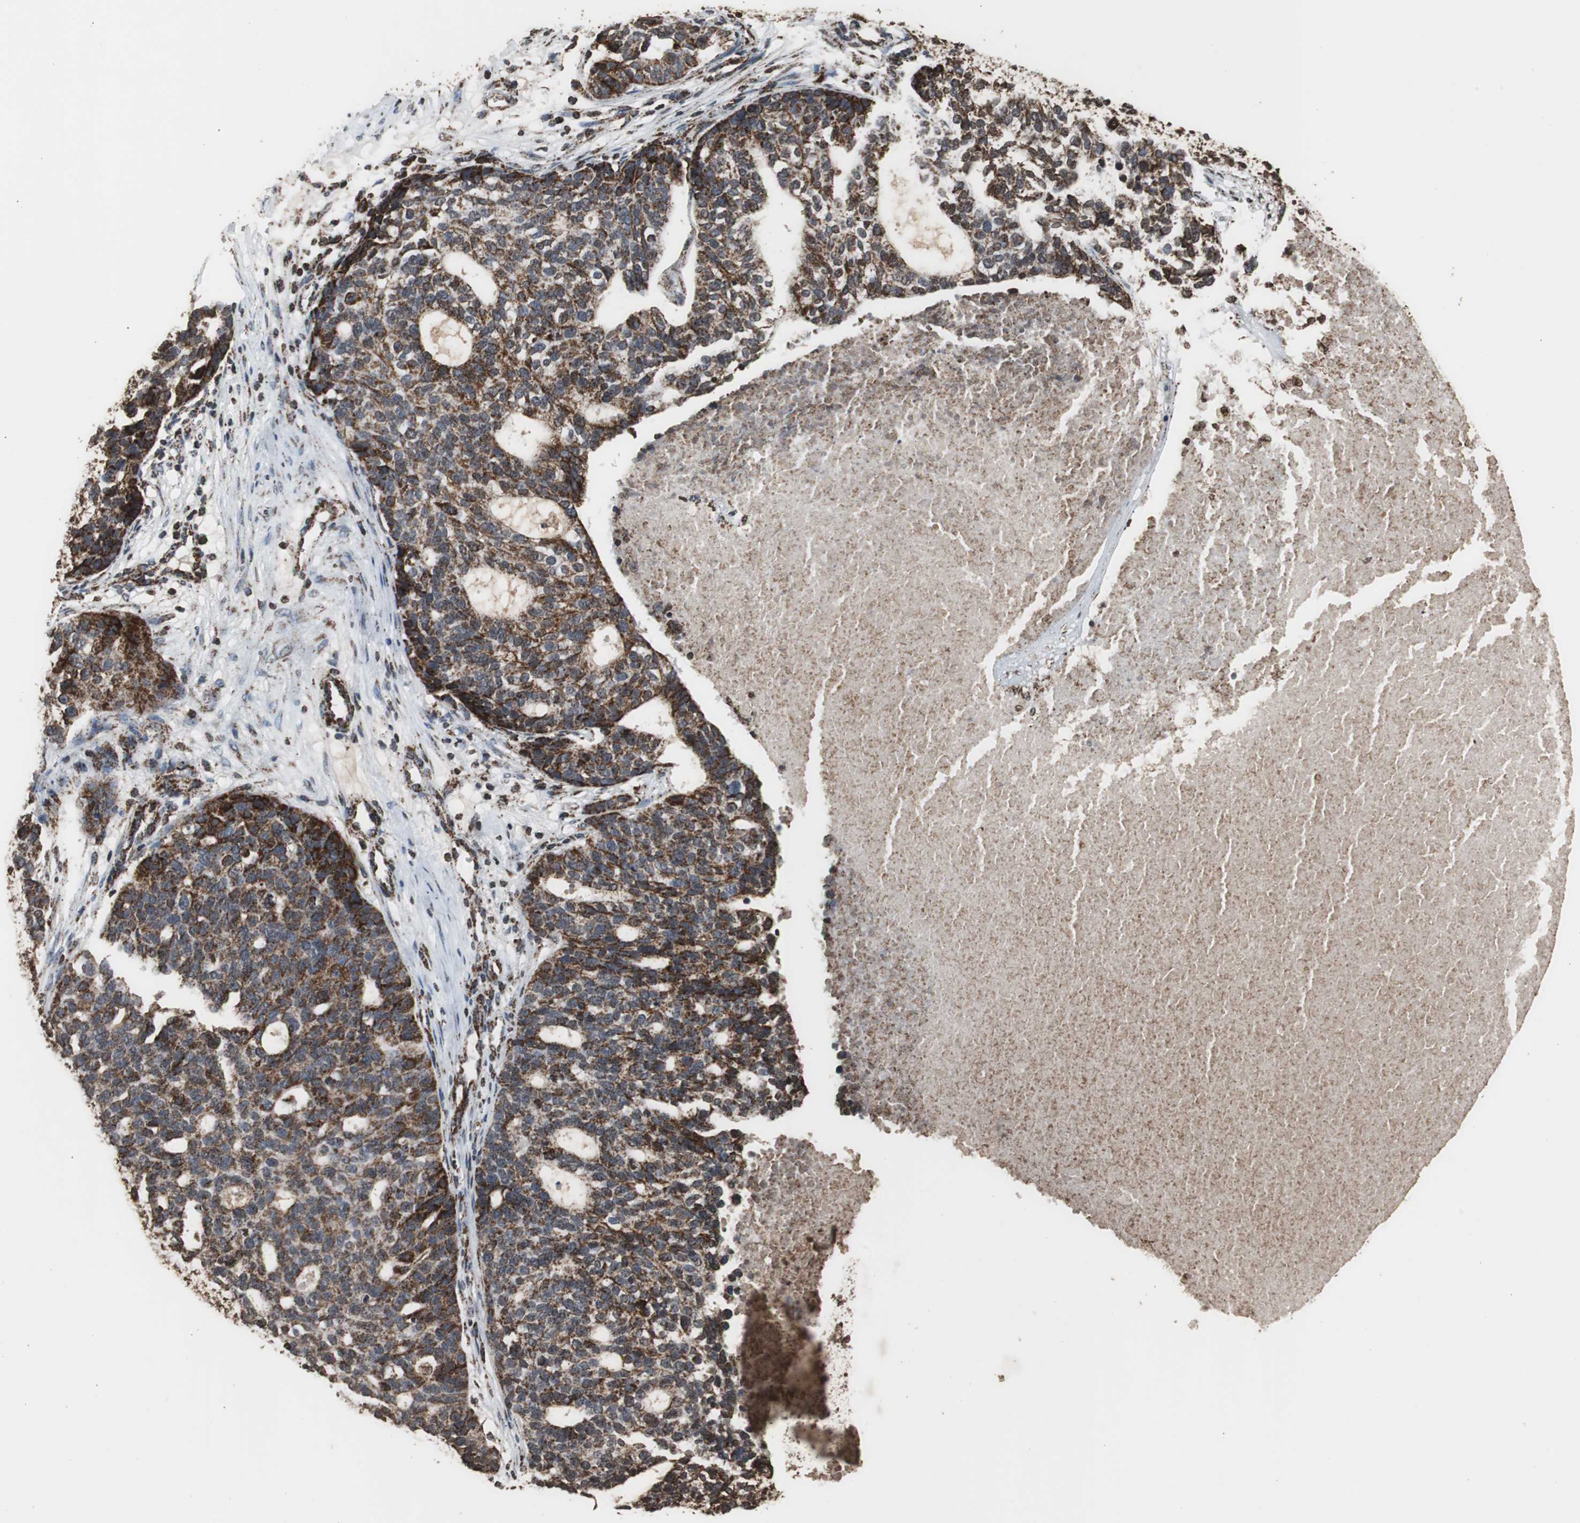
{"staining": {"intensity": "strong", "quantity": ">75%", "location": "cytoplasmic/membranous"}, "tissue": "ovarian cancer", "cell_type": "Tumor cells", "image_type": "cancer", "snomed": [{"axis": "morphology", "description": "Cystadenocarcinoma, serous, NOS"}, {"axis": "topography", "description": "Ovary"}], "caption": "Protein staining by IHC demonstrates strong cytoplasmic/membranous positivity in approximately >75% of tumor cells in ovarian cancer. The protein of interest is shown in brown color, while the nuclei are stained blue.", "gene": "HSPA9", "patient": {"sex": "female", "age": 59}}